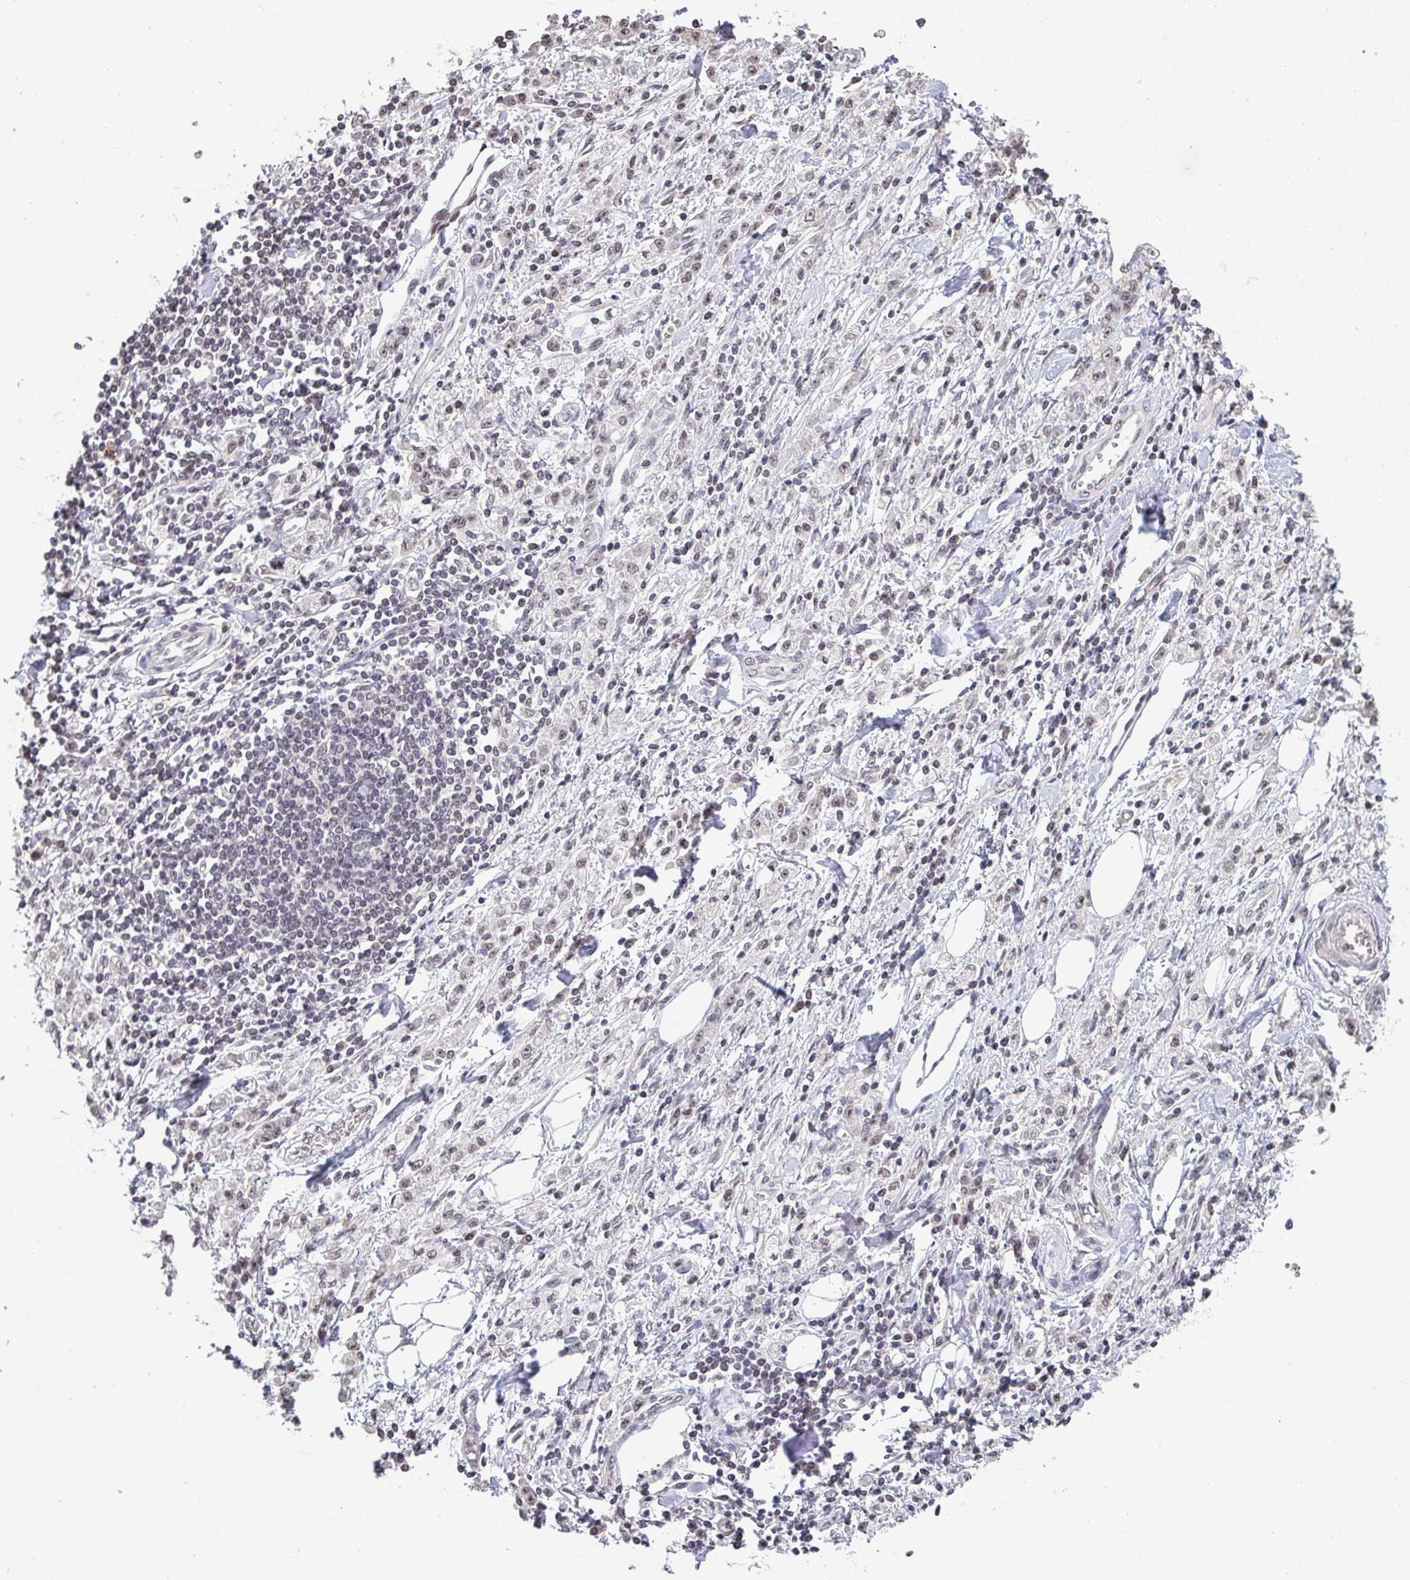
{"staining": {"intensity": "weak", "quantity": "25%-75%", "location": "nuclear"}, "tissue": "stomach cancer", "cell_type": "Tumor cells", "image_type": "cancer", "snomed": [{"axis": "morphology", "description": "Adenocarcinoma, NOS"}, {"axis": "topography", "description": "Stomach"}], "caption": "The immunohistochemical stain shows weak nuclear staining in tumor cells of stomach cancer (adenocarcinoma) tissue. The protein of interest is stained brown, and the nuclei are stained in blue (DAB IHC with brightfield microscopy, high magnification).", "gene": "DKC1", "patient": {"sex": "male", "age": 77}}